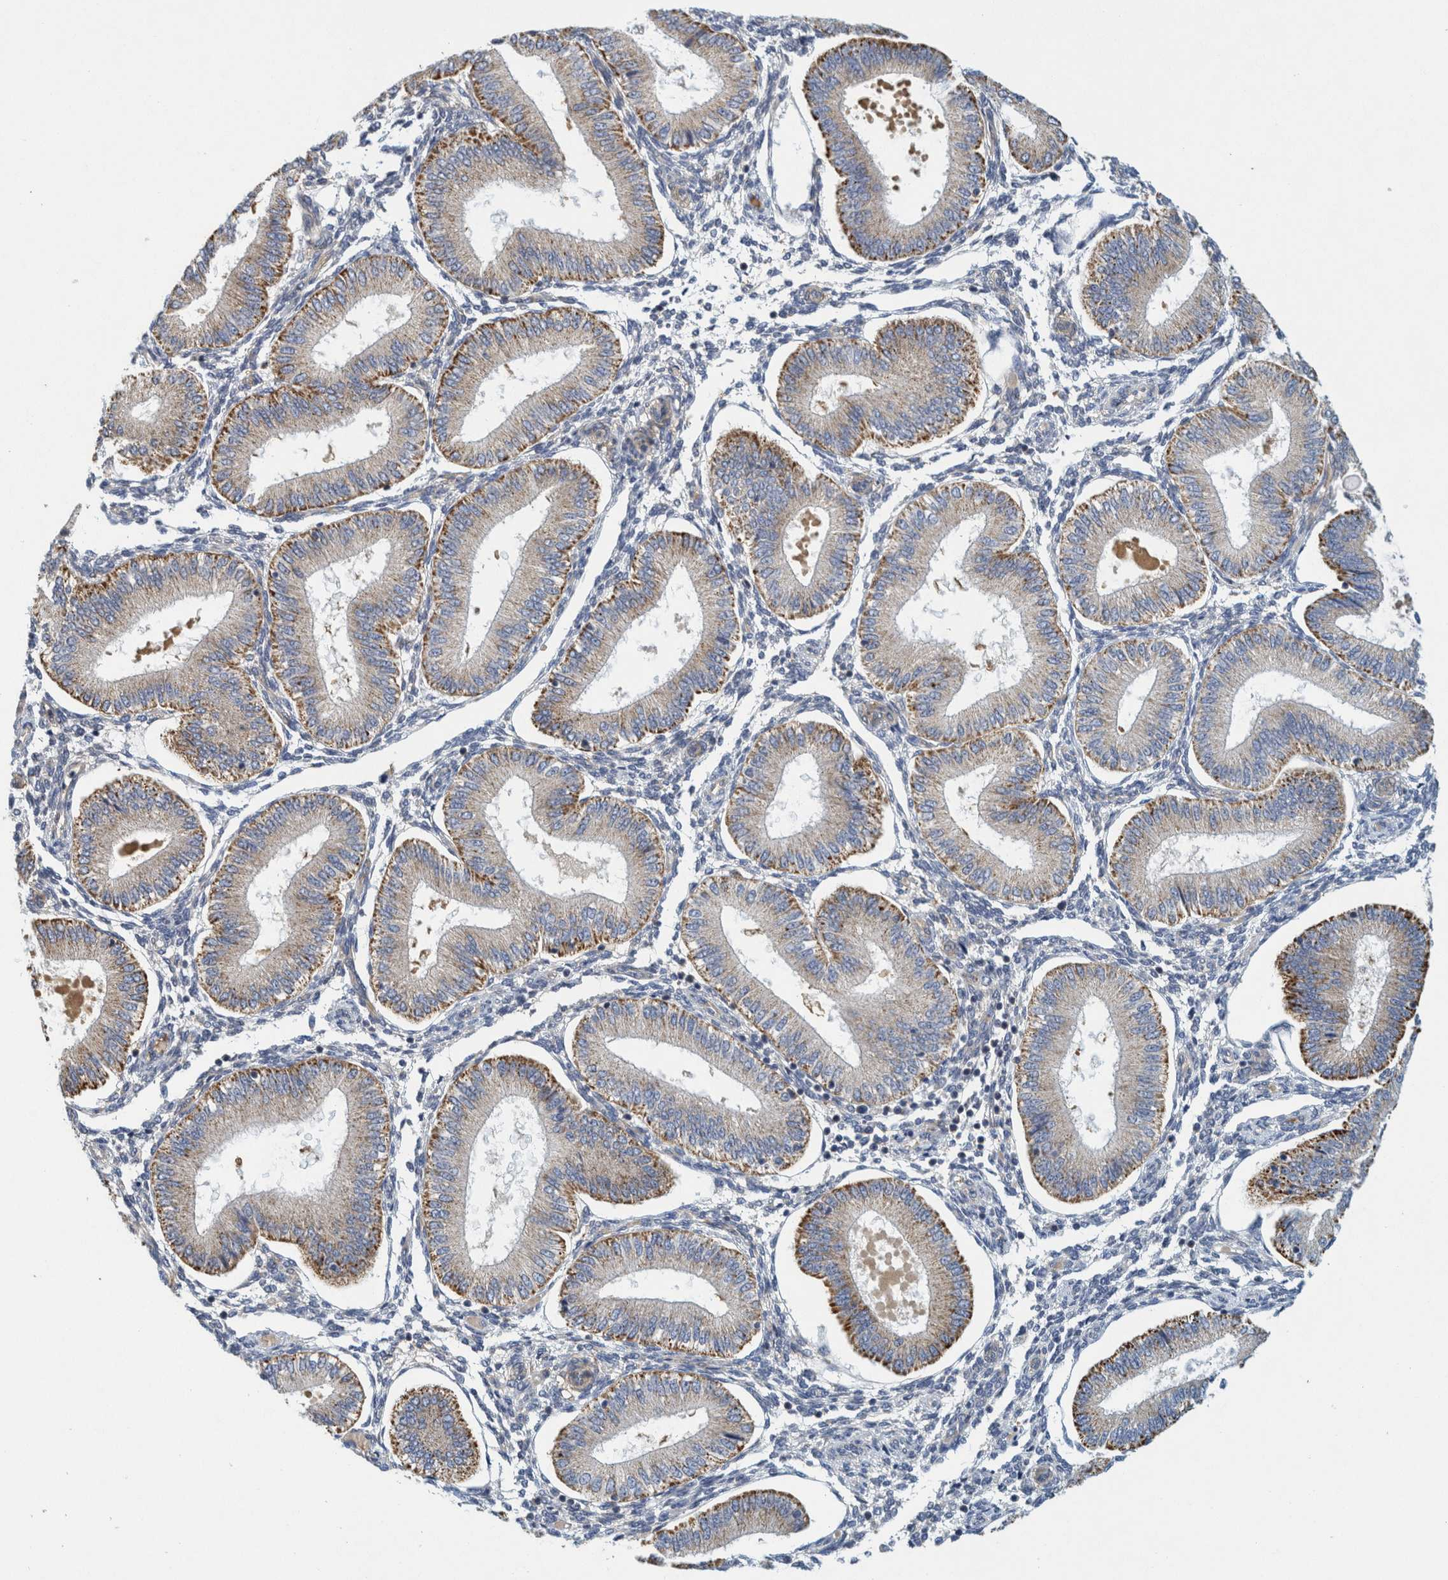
{"staining": {"intensity": "negative", "quantity": "none", "location": "none"}, "tissue": "endometrium", "cell_type": "Cells in endometrial stroma", "image_type": "normal", "snomed": [{"axis": "morphology", "description": "Normal tissue, NOS"}, {"axis": "topography", "description": "Endometrium"}], "caption": "High power microscopy image of an immunohistochemistry micrograph of normal endometrium, revealing no significant staining in cells in endometrial stroma.", "gene": "ZNF324B", "patient": {"sex": "female", "age": 39}}